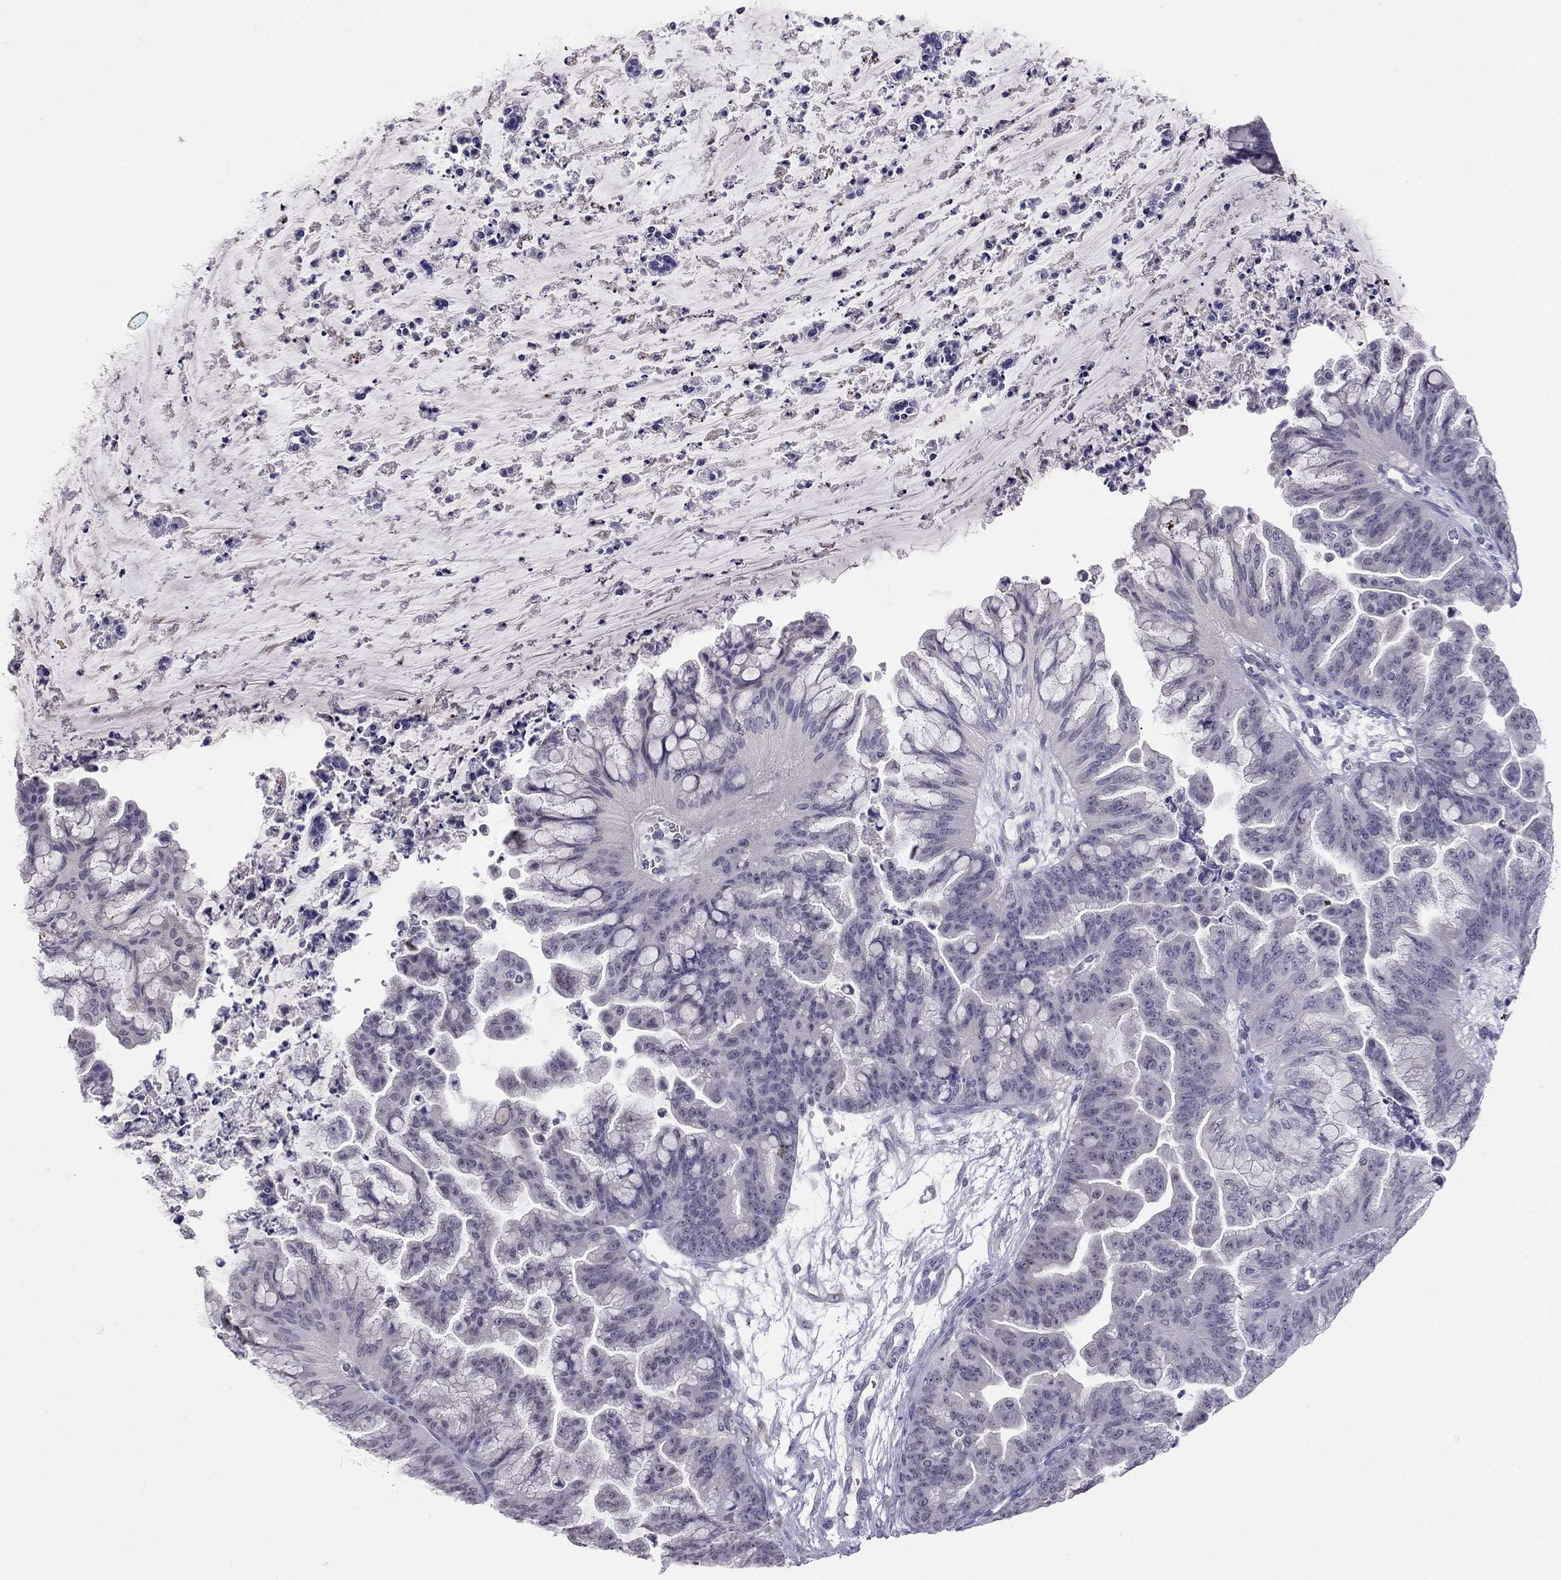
{"staining": {"intensity": "negative", "quantity": "none", "location": "none"}, "tissue": "ovarian cancer", "cell_type": "Tumor cells", "image_type": "cancer", "snomed": [{"axis": "morphology", "description": "Cystadenocarcinoma, mucinous, NOS"}, {"axis": "topography", "description": "Ovary"}], "caption": "High magnification brightfield microscopy of ovarian mucinous cystadenocarcinoma stained with DAB (brown) and counterstained with hematoxylin (blue): tumor cells show no significant staining.", "gene": "MYO3B", "patient": {"sex": "female", "age": 67}}